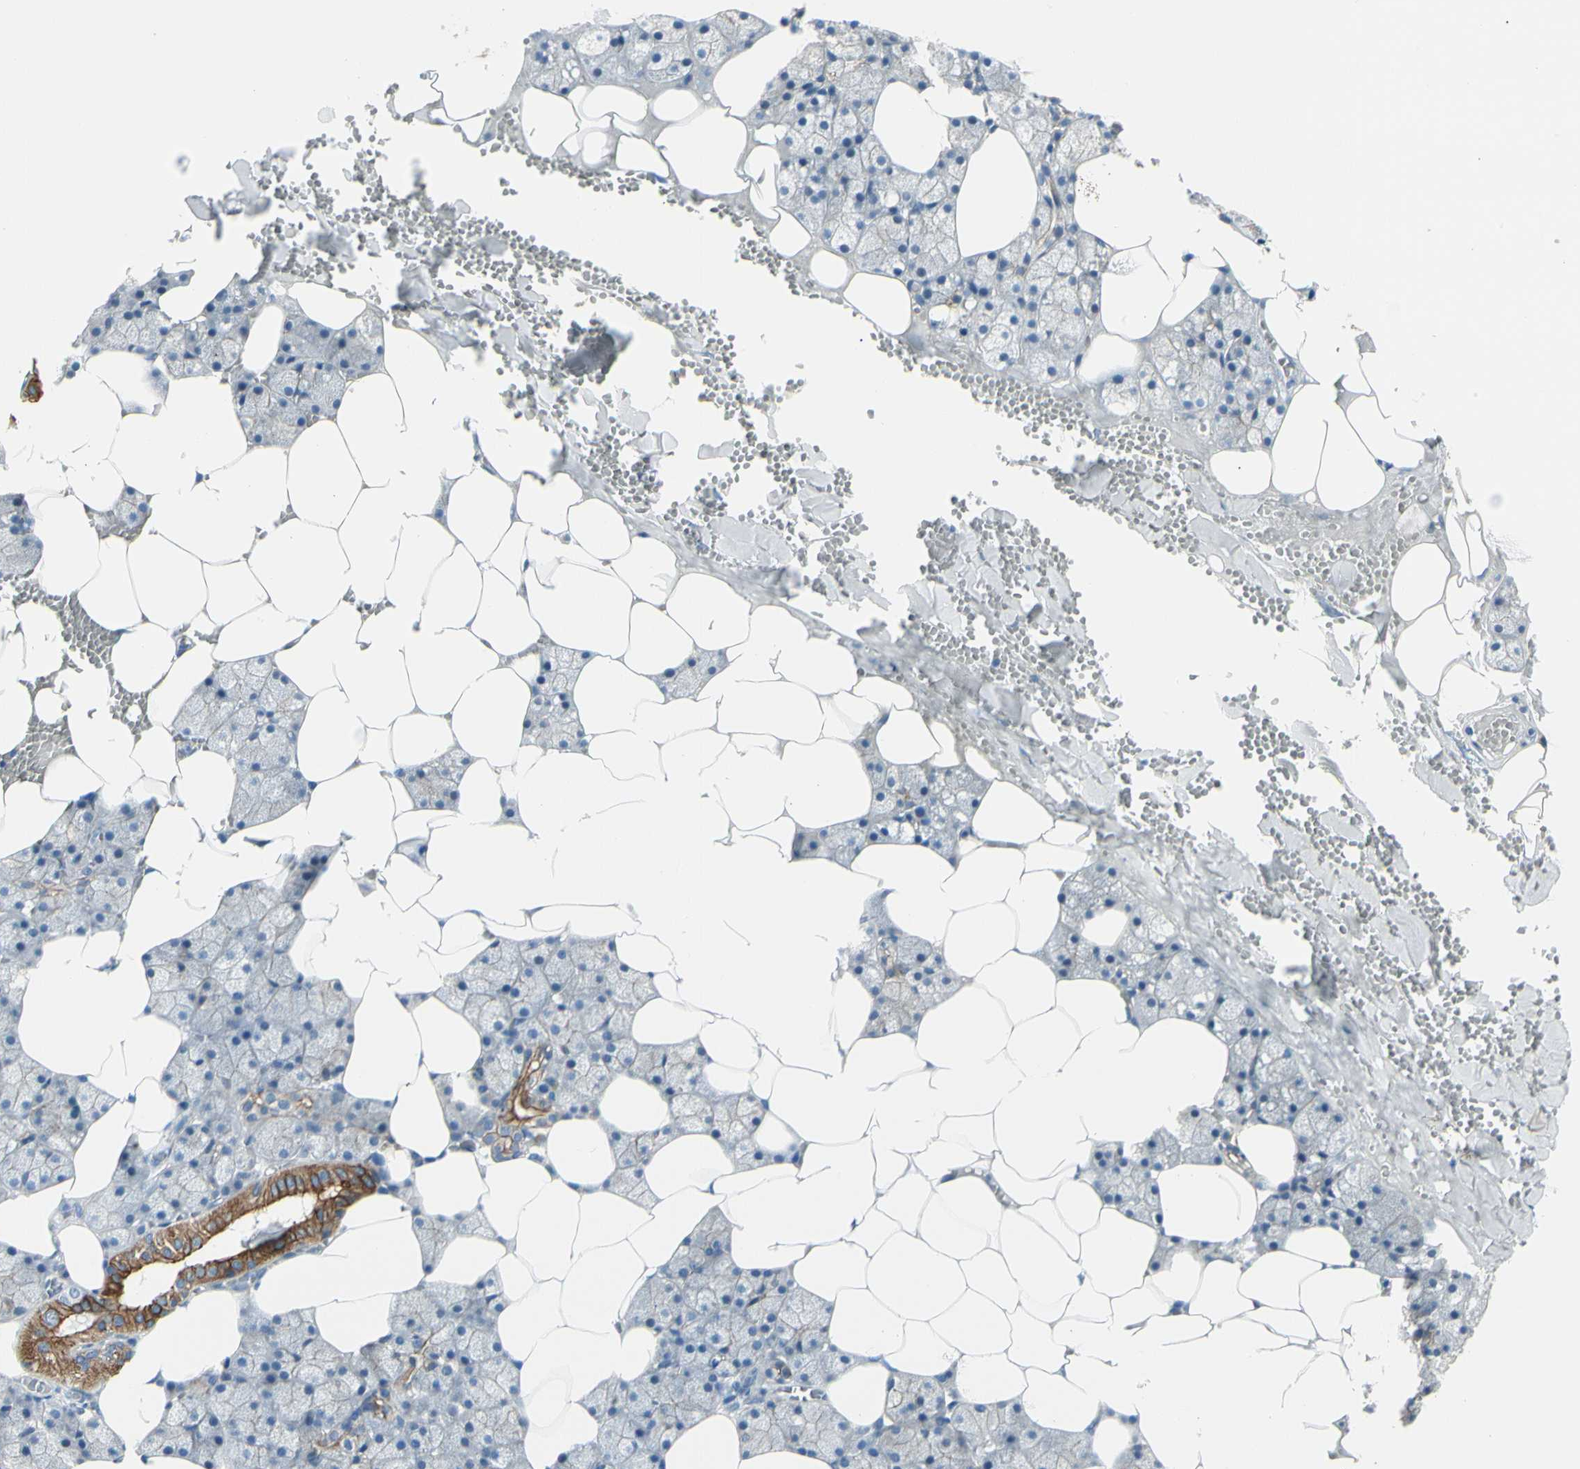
{"staining": {"intensity": "moderate", "quantity": "25%-75%", "location": "cytoplasmic/membranous"}, "tissue": "salivary gland", "cell_type": "Glandular cells", "image_type": "normal", "snomed": [{"axis": "morphology", "description": "Normal tissue, NOS"}, {"axis": "topography", "description": "Salivary gland"}], "caption": "Immunohistochemistry (IHC) (DAB) staining of benign salivary gland demonstrates moderate cytoplasmic/membranous protein expression in about 25%-75% of glandular cells.", "gene": "DUSP12", "patient": {"sex": "male", "age": 62}}